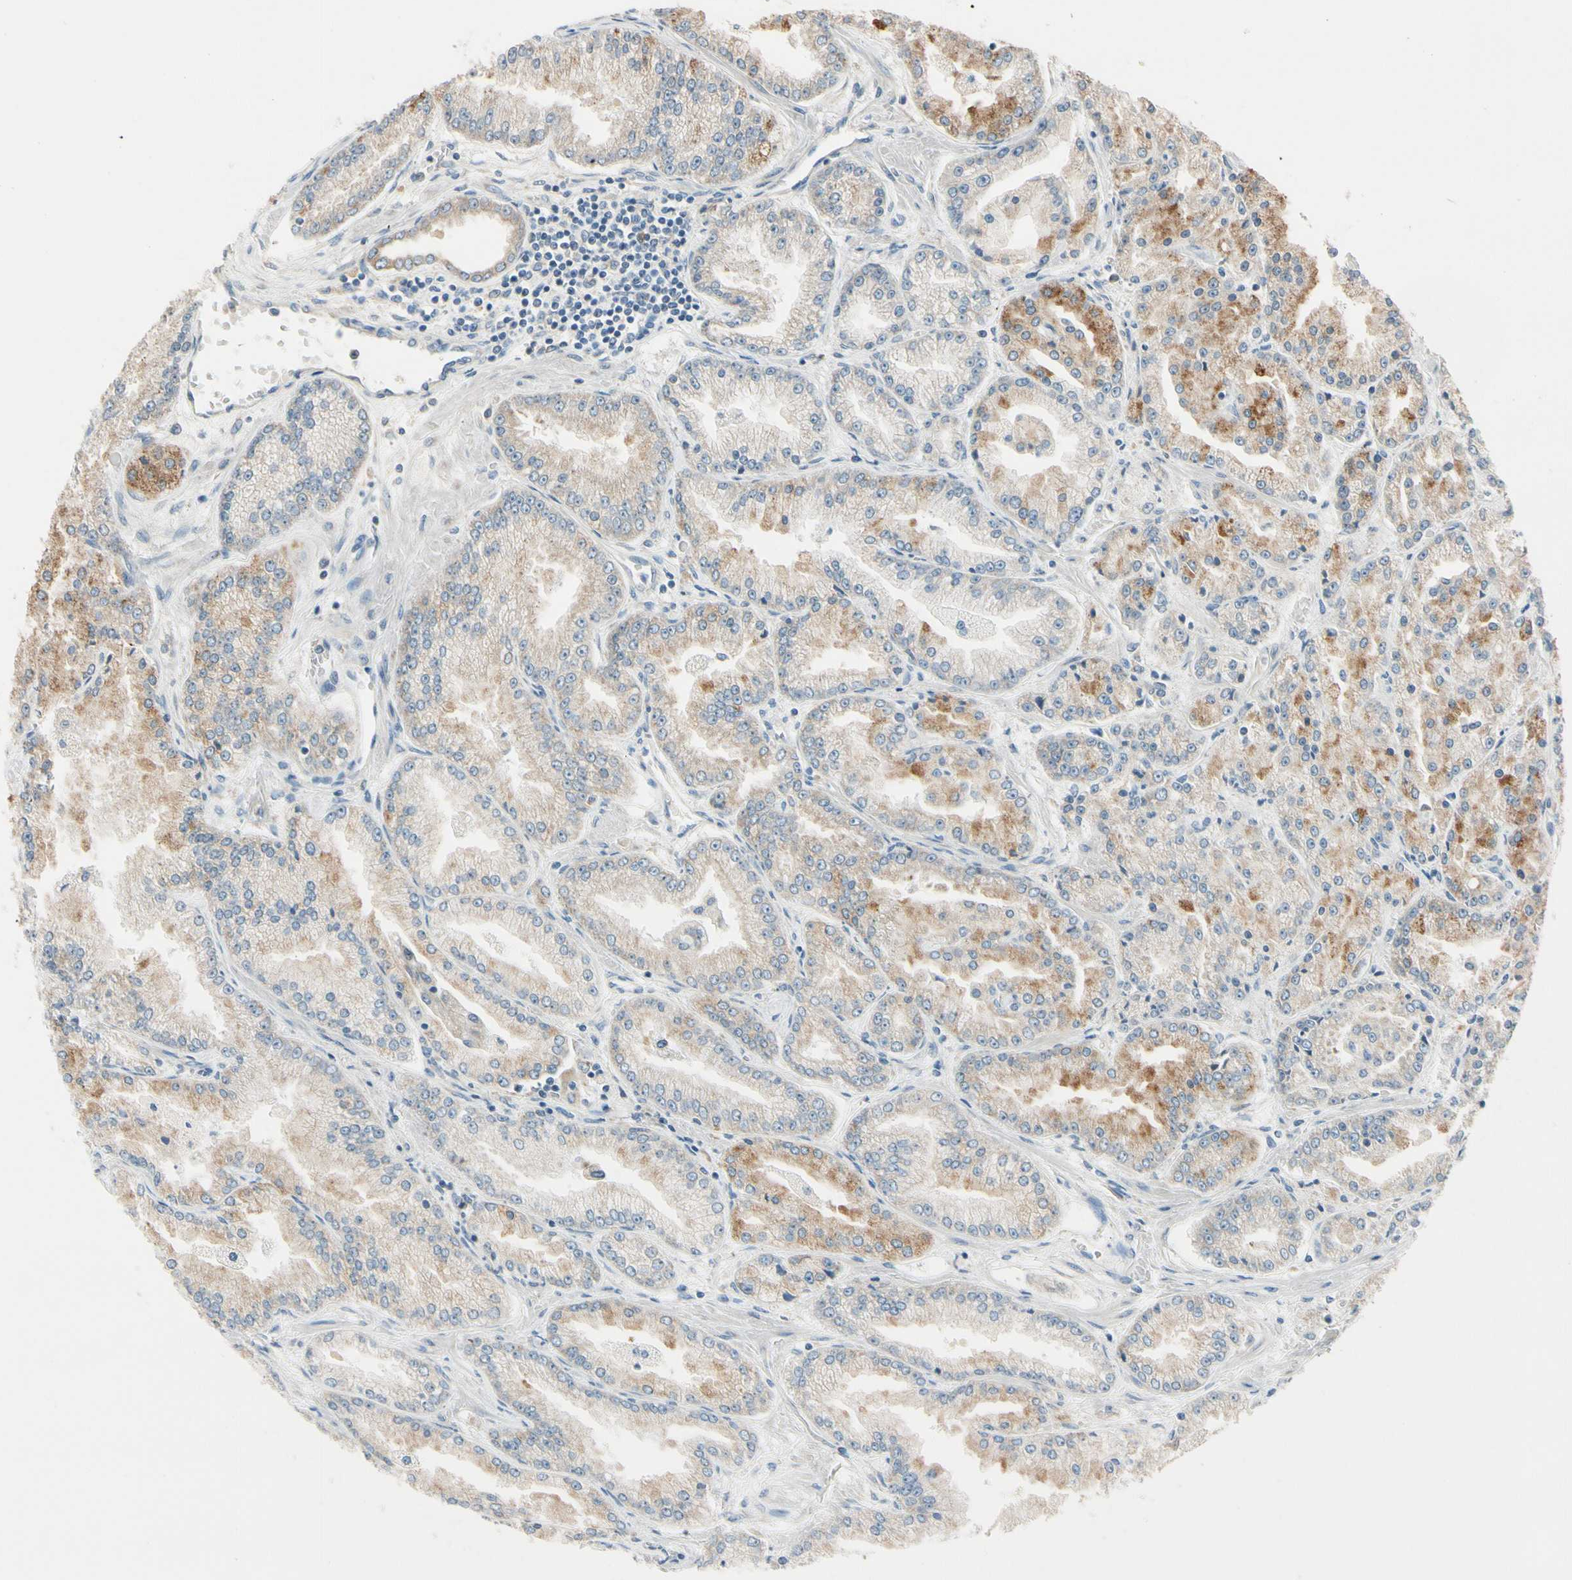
{"staining": {"intensity": "moderate", "quantity": "25%-75%", "location": "cytoplasmic/membranous"}, "tissue": "prostate cancer", "cell_type": "Tumor cells", "image_type": "cancer", "snomed": [{"axis": "morphology", "description": "Adenocarcinoma, High grade"}, {"axis": "topography", "description": "Prostate"}], "caption": "The image reveals a brown stain indicating the presence of a protein in the cytoplasmic/membranous of tumor cells in prostate adenocarcinoma (high-grade).", "gene": "RPN2", "patient": {"sex": "male", "age": 61}}